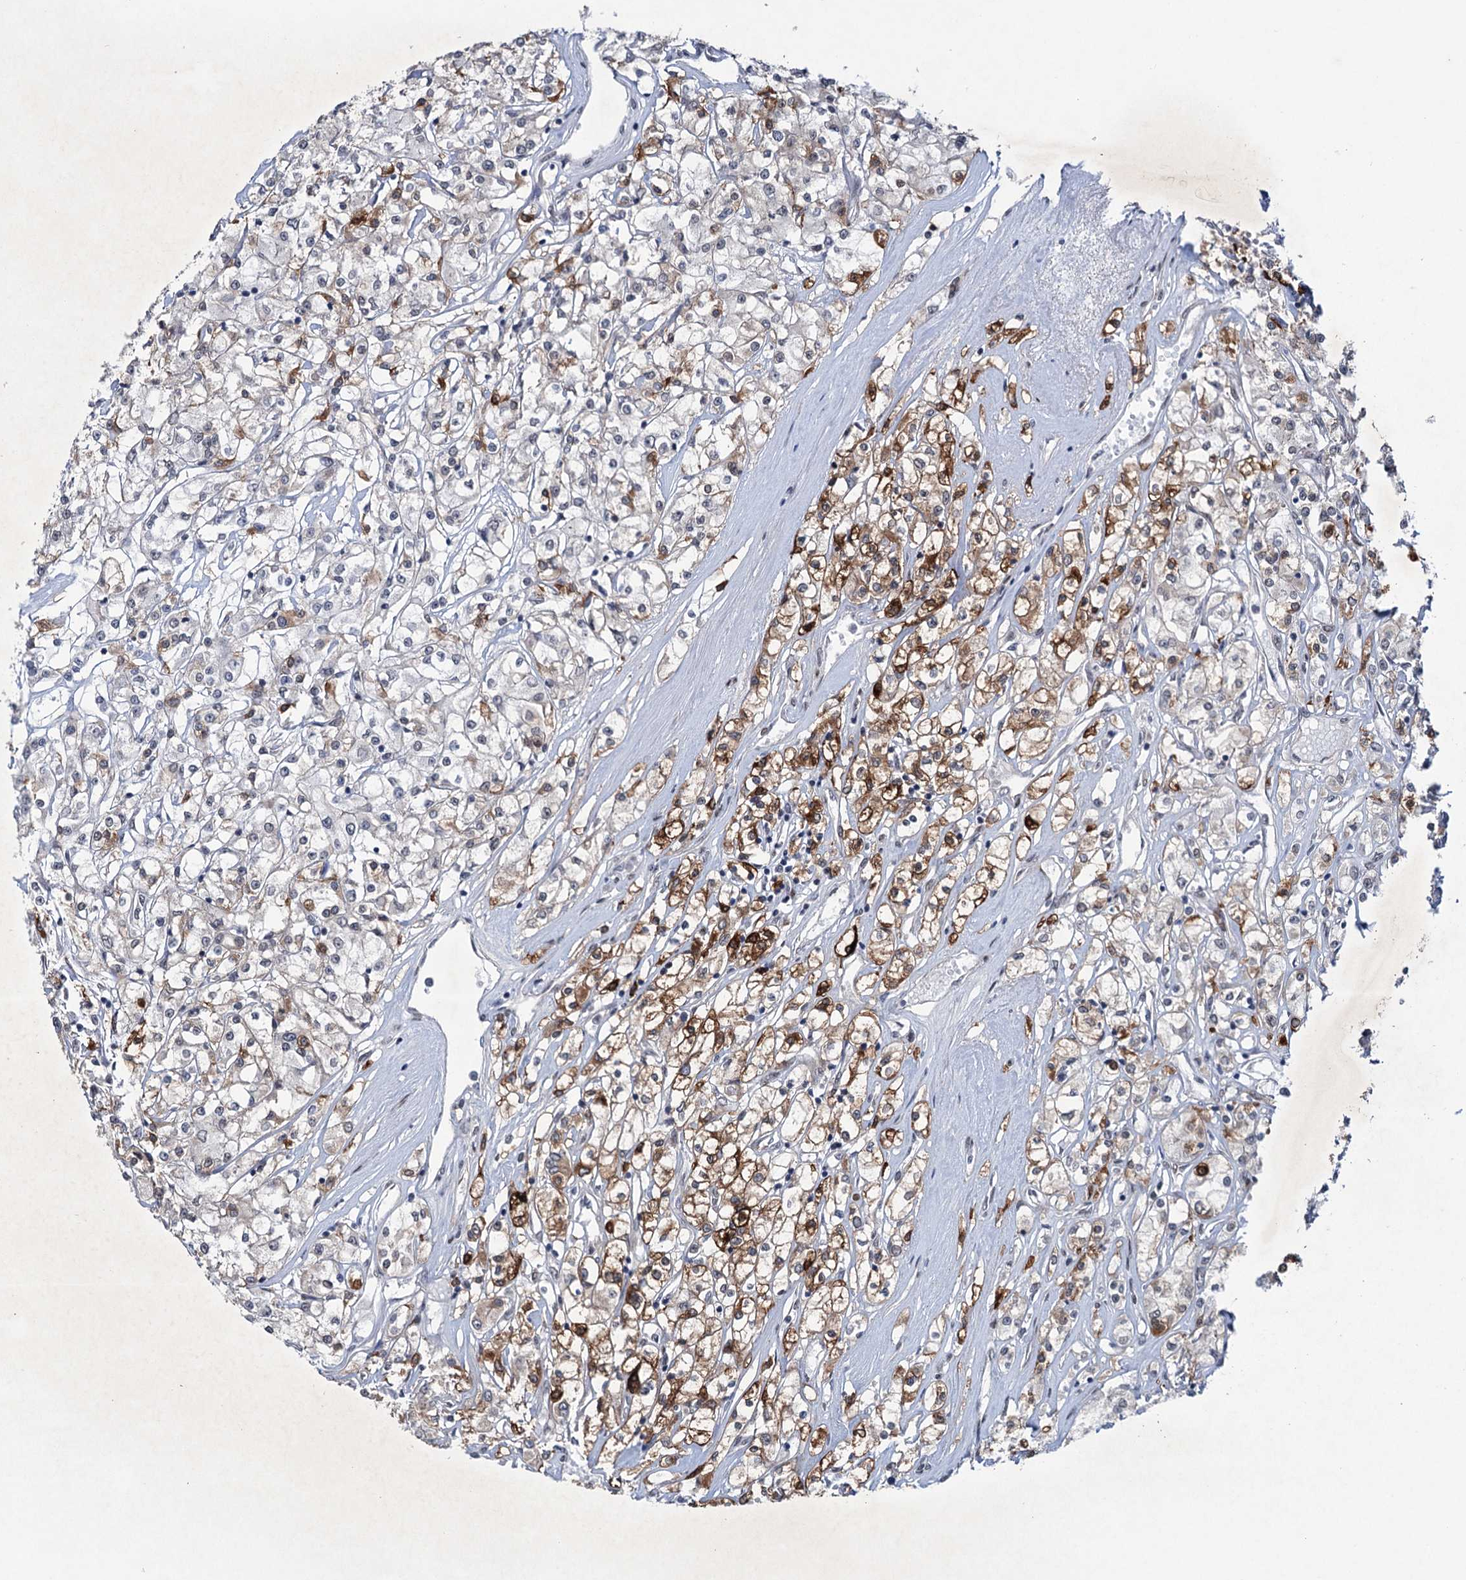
{"staining": {"intensity": "moderate", "quantity": "25%-75%", "location": "cytoplasmic/membranous"}, "tissue": "renal cancer", "cell_type": "Tumor cells", "image_type": "cancer", "snomed": [{"axis": "morphology", "description": "Adenocarcinoma, NOS"}, {"axis": "topography", "description": "Kidney"}], "caption": "A medium amount of moderate cytoplasmic/membranous staining is present in about 25%-75% of tumor cells in renal cancer tissue.", "gene": "FAM53A", "patient": {"sex": "female", "age": 59}}